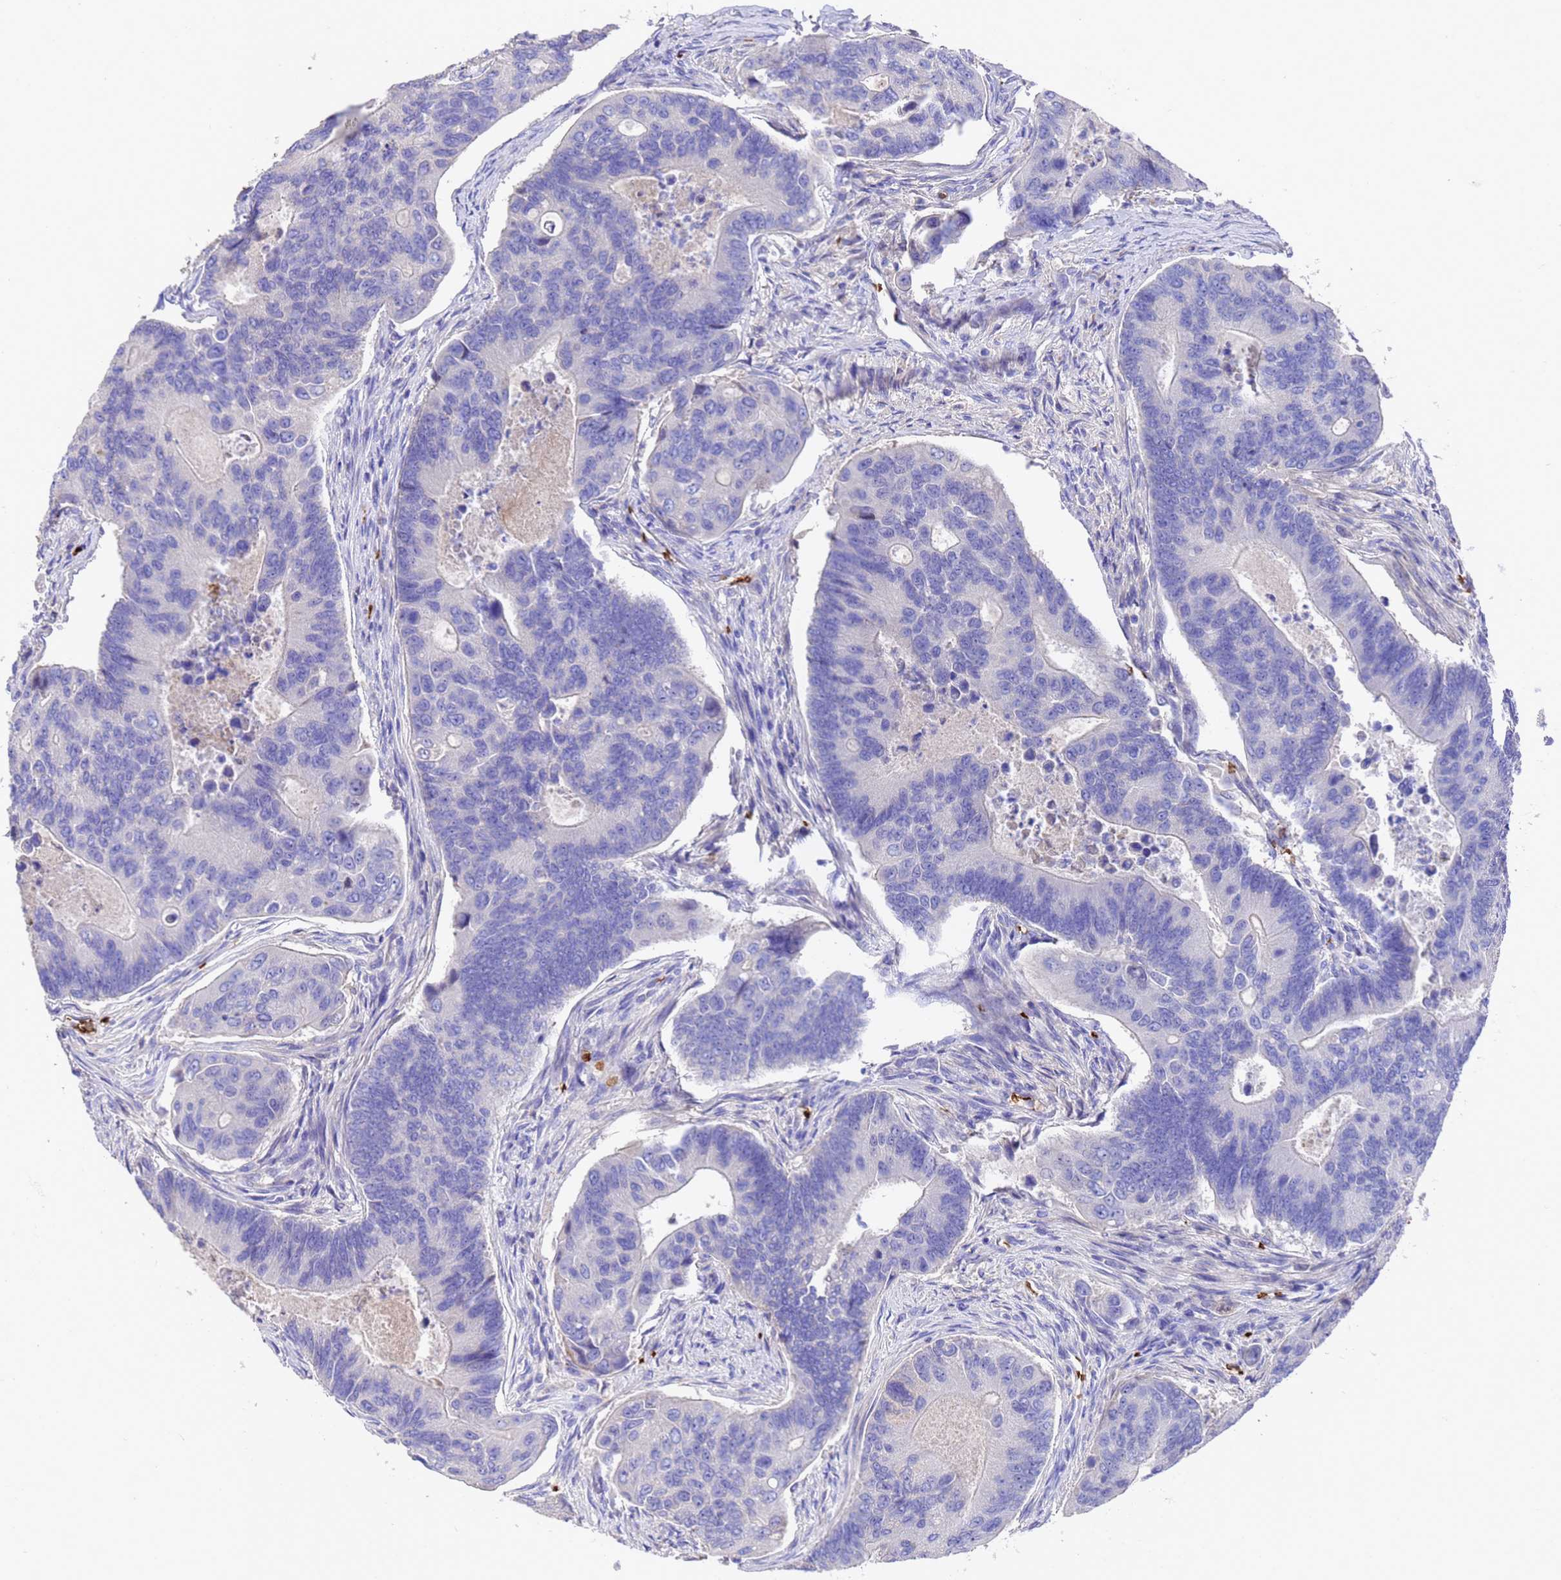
{"staining": {"intensity": "negative", "quantity": "none", "location": "none"}, "tissue": "colorectal cancer", "cell_type": "Tumor cells", "image_type": "cancer", "snomed": [{"axis": "morphology", "description": "Adenocarcinoma, NOS"}, {"axis": "topography", "description": "Colon"}], "caption": "Immunohistochemical staining of human colorectal cancer (adenocarcinoma) demonstrates no significant staining in tumor cells.", "gene": "ELP6", "patient": {"sex": "female", "age": 67}}